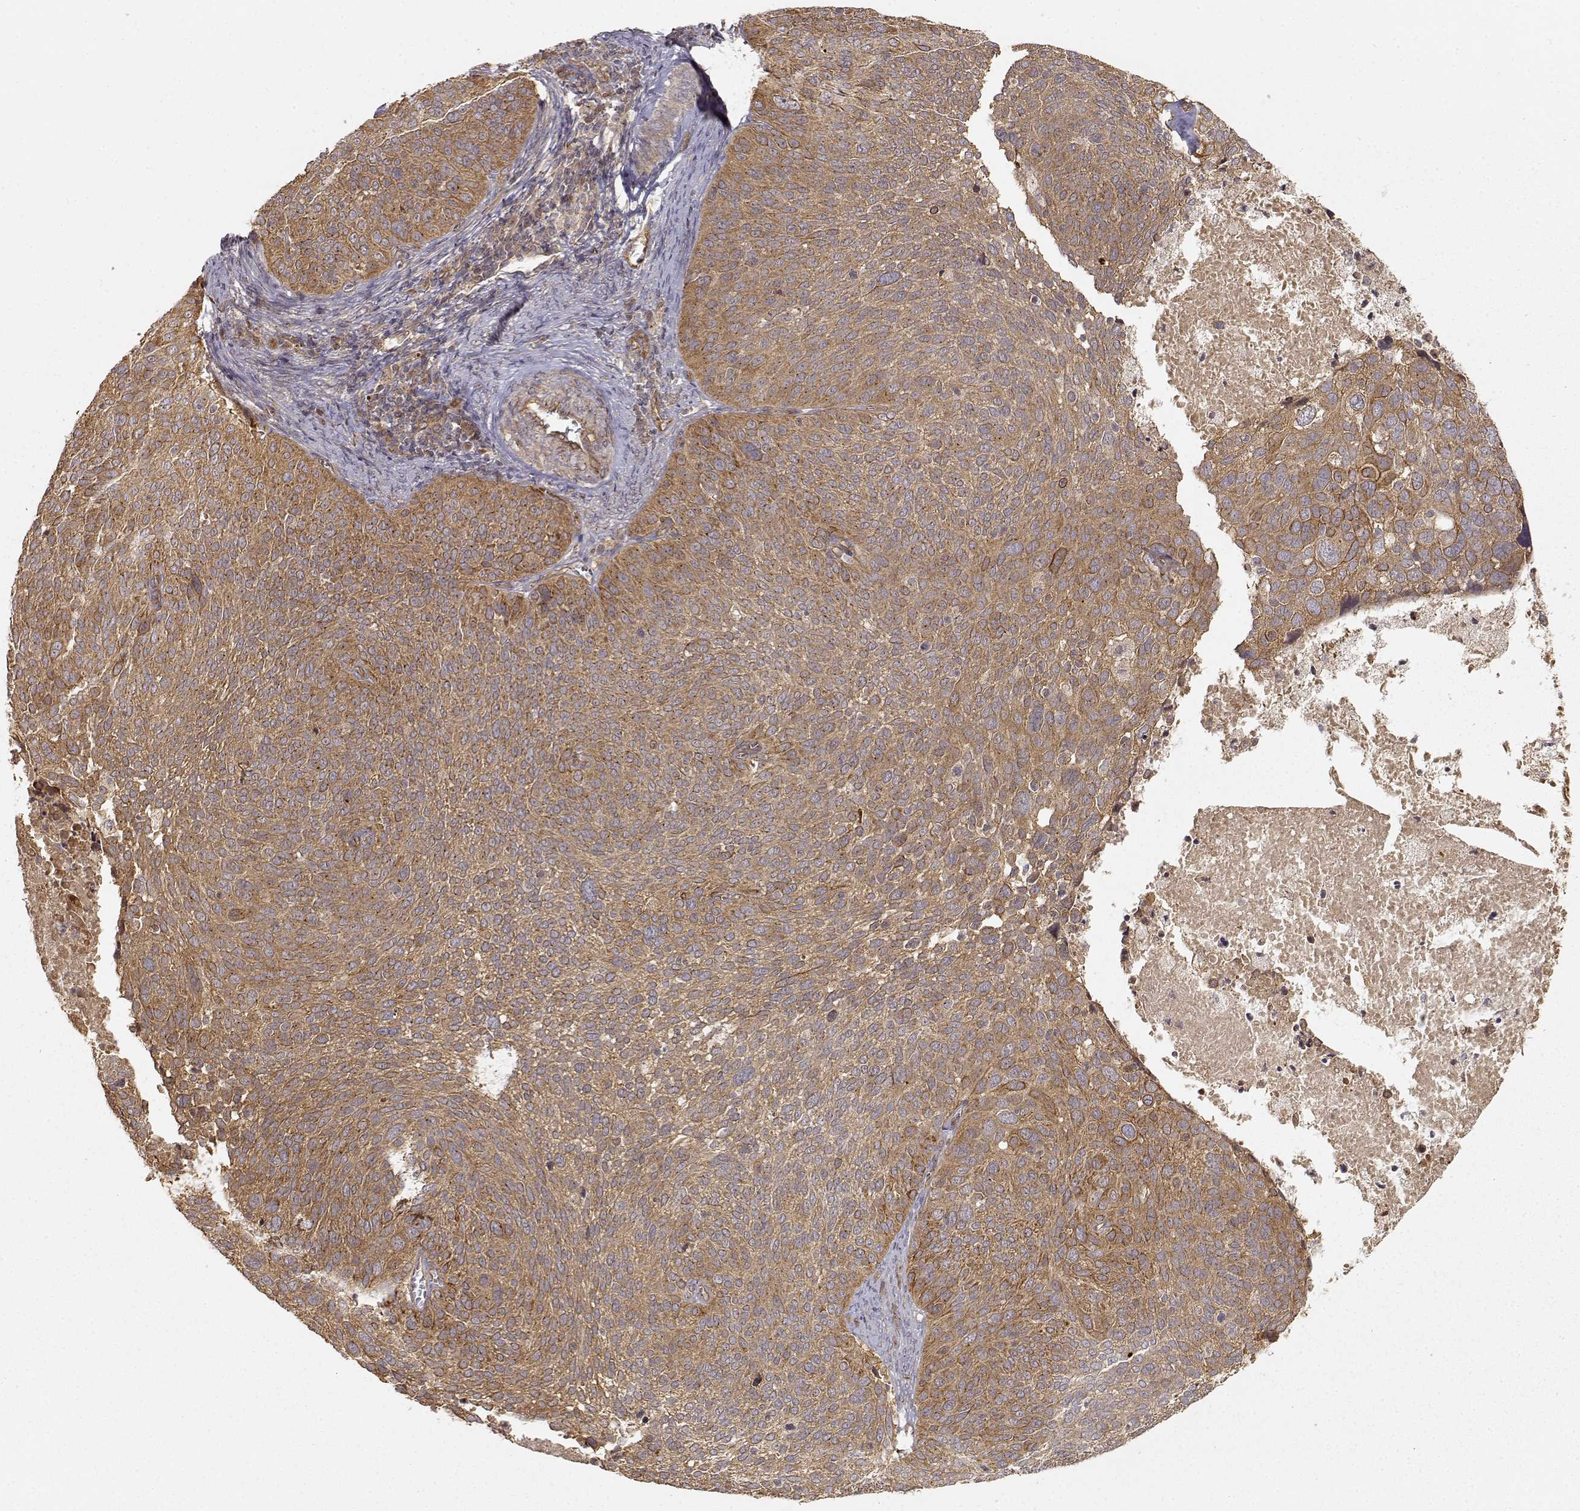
{"staining": {"intensity": "moderate", "quantity": ">75%", "location": "cytoplasmic/membranous"}, "tissue": "cervical cancer", "cell_type": "Tumor cells", "image_type": "cancer", "snomed": [{"axis": "morphology", "description": "Squamous cell carcinoma, NOS"}, {"axis": "topography", "description": "Cervix"}], "caption": "Immunohistochemical staining of human cervical cancer (squamous cell carcinoma) demonstrates medium levels of moderate cytoplasmic/membranous positivity in about >75% of tumor cells. (DAB (3,3'-diaminobenzidine) IHC with brightfield microscopy, high magnification).", "gene": "CDK5RAP2", "patient": {"sex": "female", "age": 39}}